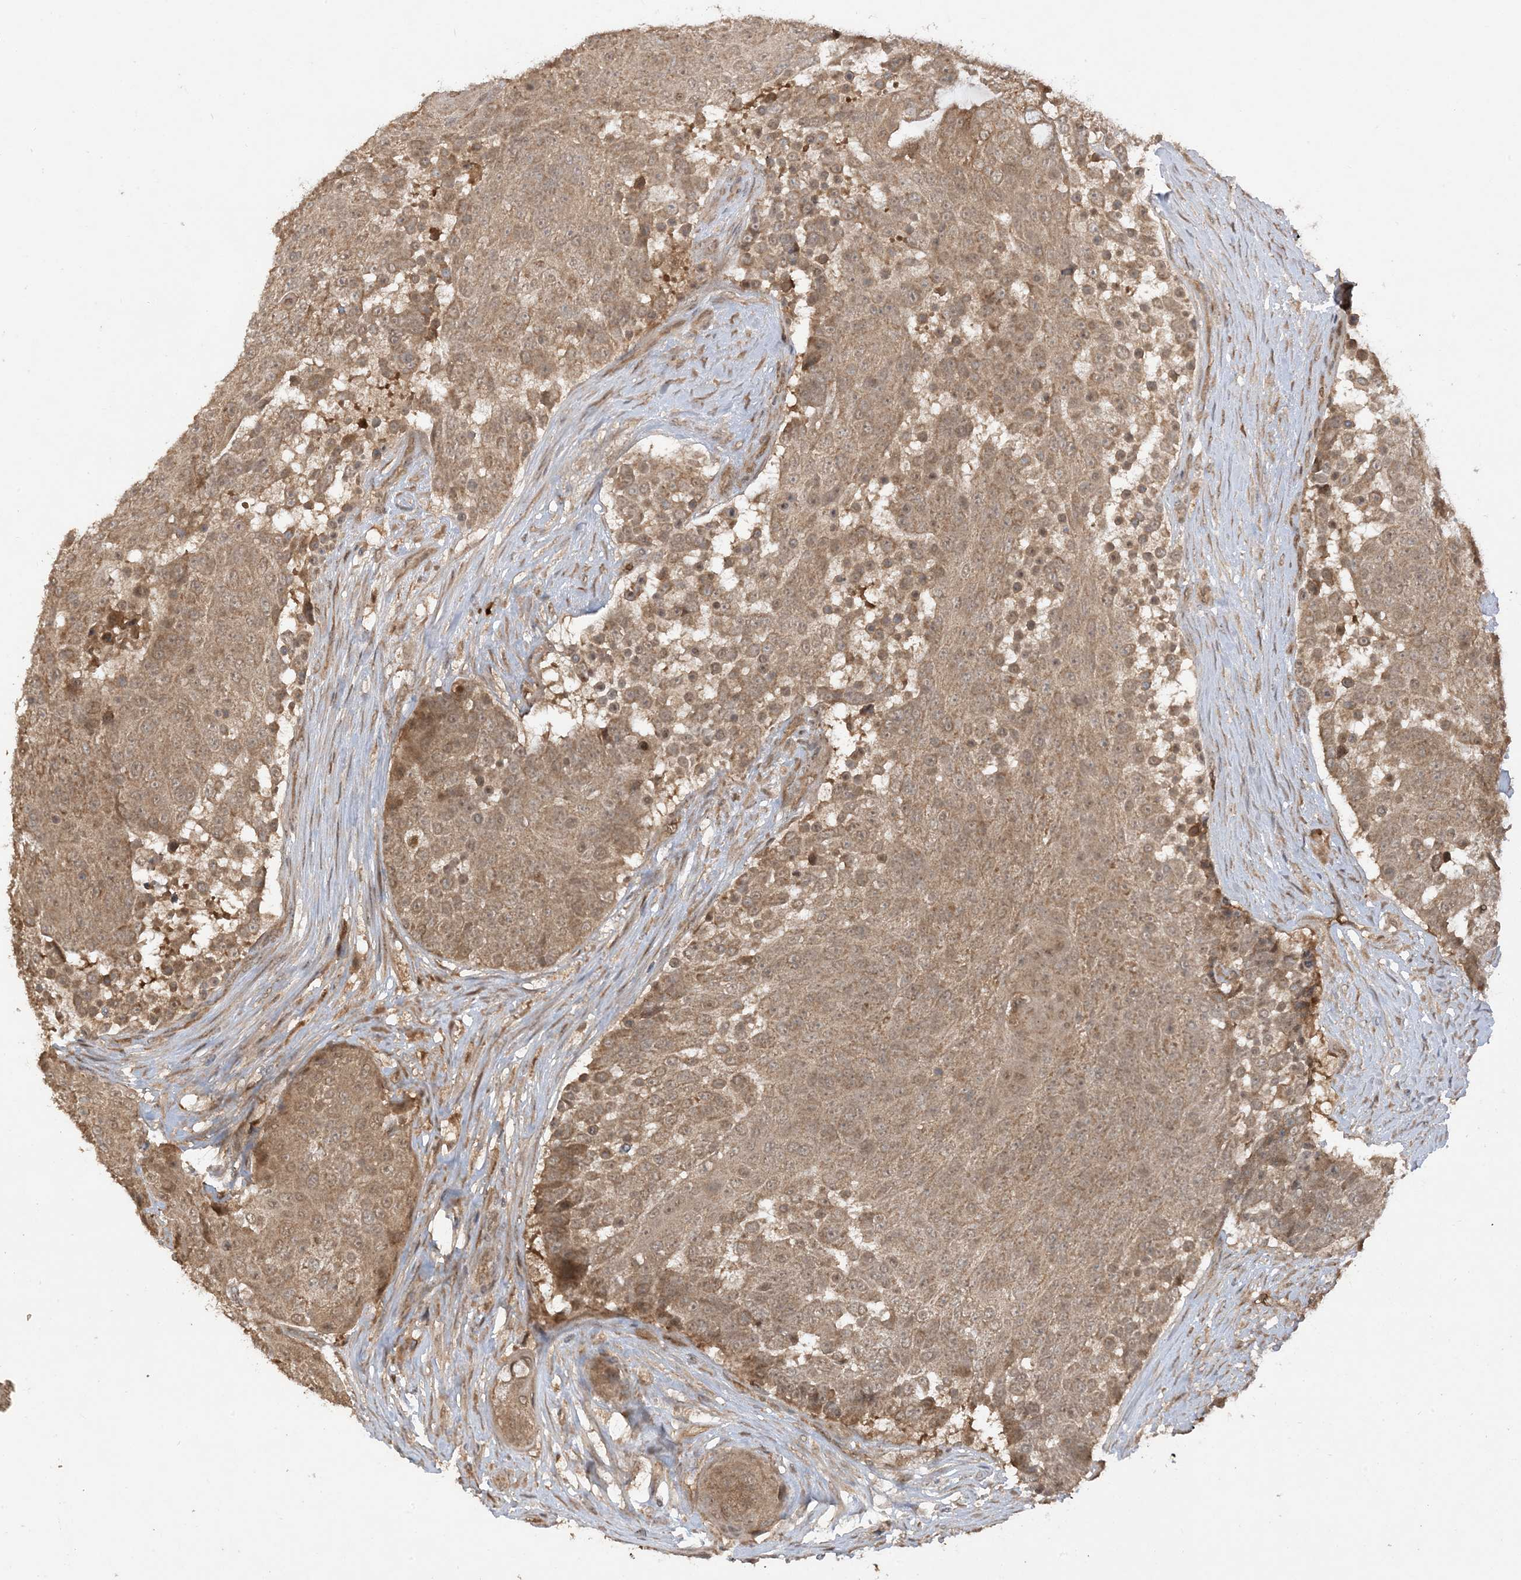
{"staining": {"intensity": "moderate", "quantity": ">75%", "location": "cytoplasmic/membranous"}, "tissue": "urothelial cancer", "cell_type": "Tumor cells", "image_type": "cancer", "snomed": [{"axis": "morphology", "description": "Urothelial carcinoma, High grade"}, {"axis": "topography", "description": "Urinary bladder"}], "caption": "IHC of urothelial cancer displays medium levels of moderate cytoplasmic/membranous expression in about >75% of tumor cells.", "gene": "PUSL1", "patient": {"sex": "female", "age": 63}}